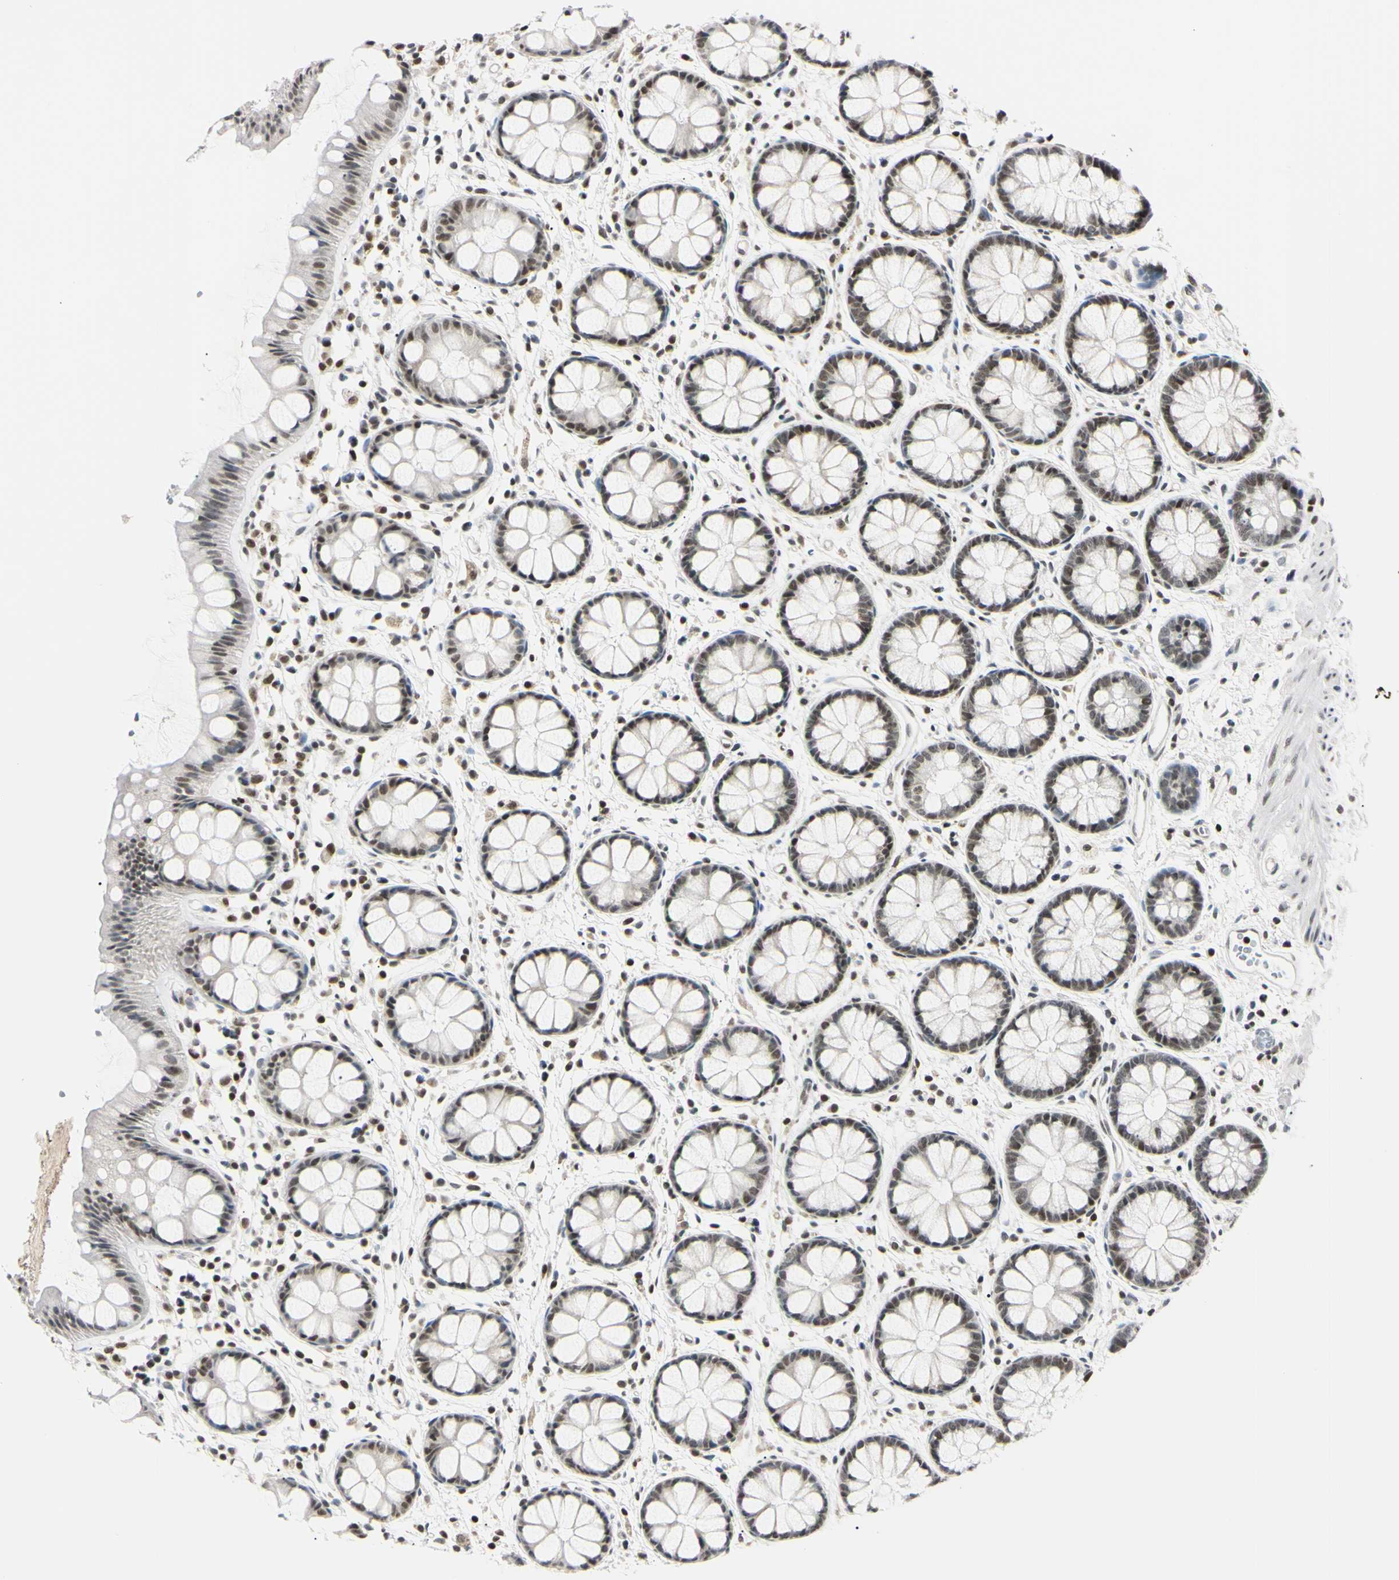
{"staining": {"intensity": "moderate", "quantity": "25%-75%", "location": "nuclear"}, "tissue": "rectum", "cell_type": "Glandular cells", "image_type": "normal", "snomed": [{"axis": "morphology", "description": "Normal tissue, NOS"}, {"axis": "topography", "description": "Rectum"}], "caption": "The image reveals immunohistochemical staining of normal rectum. There is moderate nuclear positivity is appreciated in approximately 25%-75% of glandular cells. (Brightfield microscopy of DAB IHC at high magnification).", "gene": "C1orf174", "patient": {"sex": "female", "age": 66}}